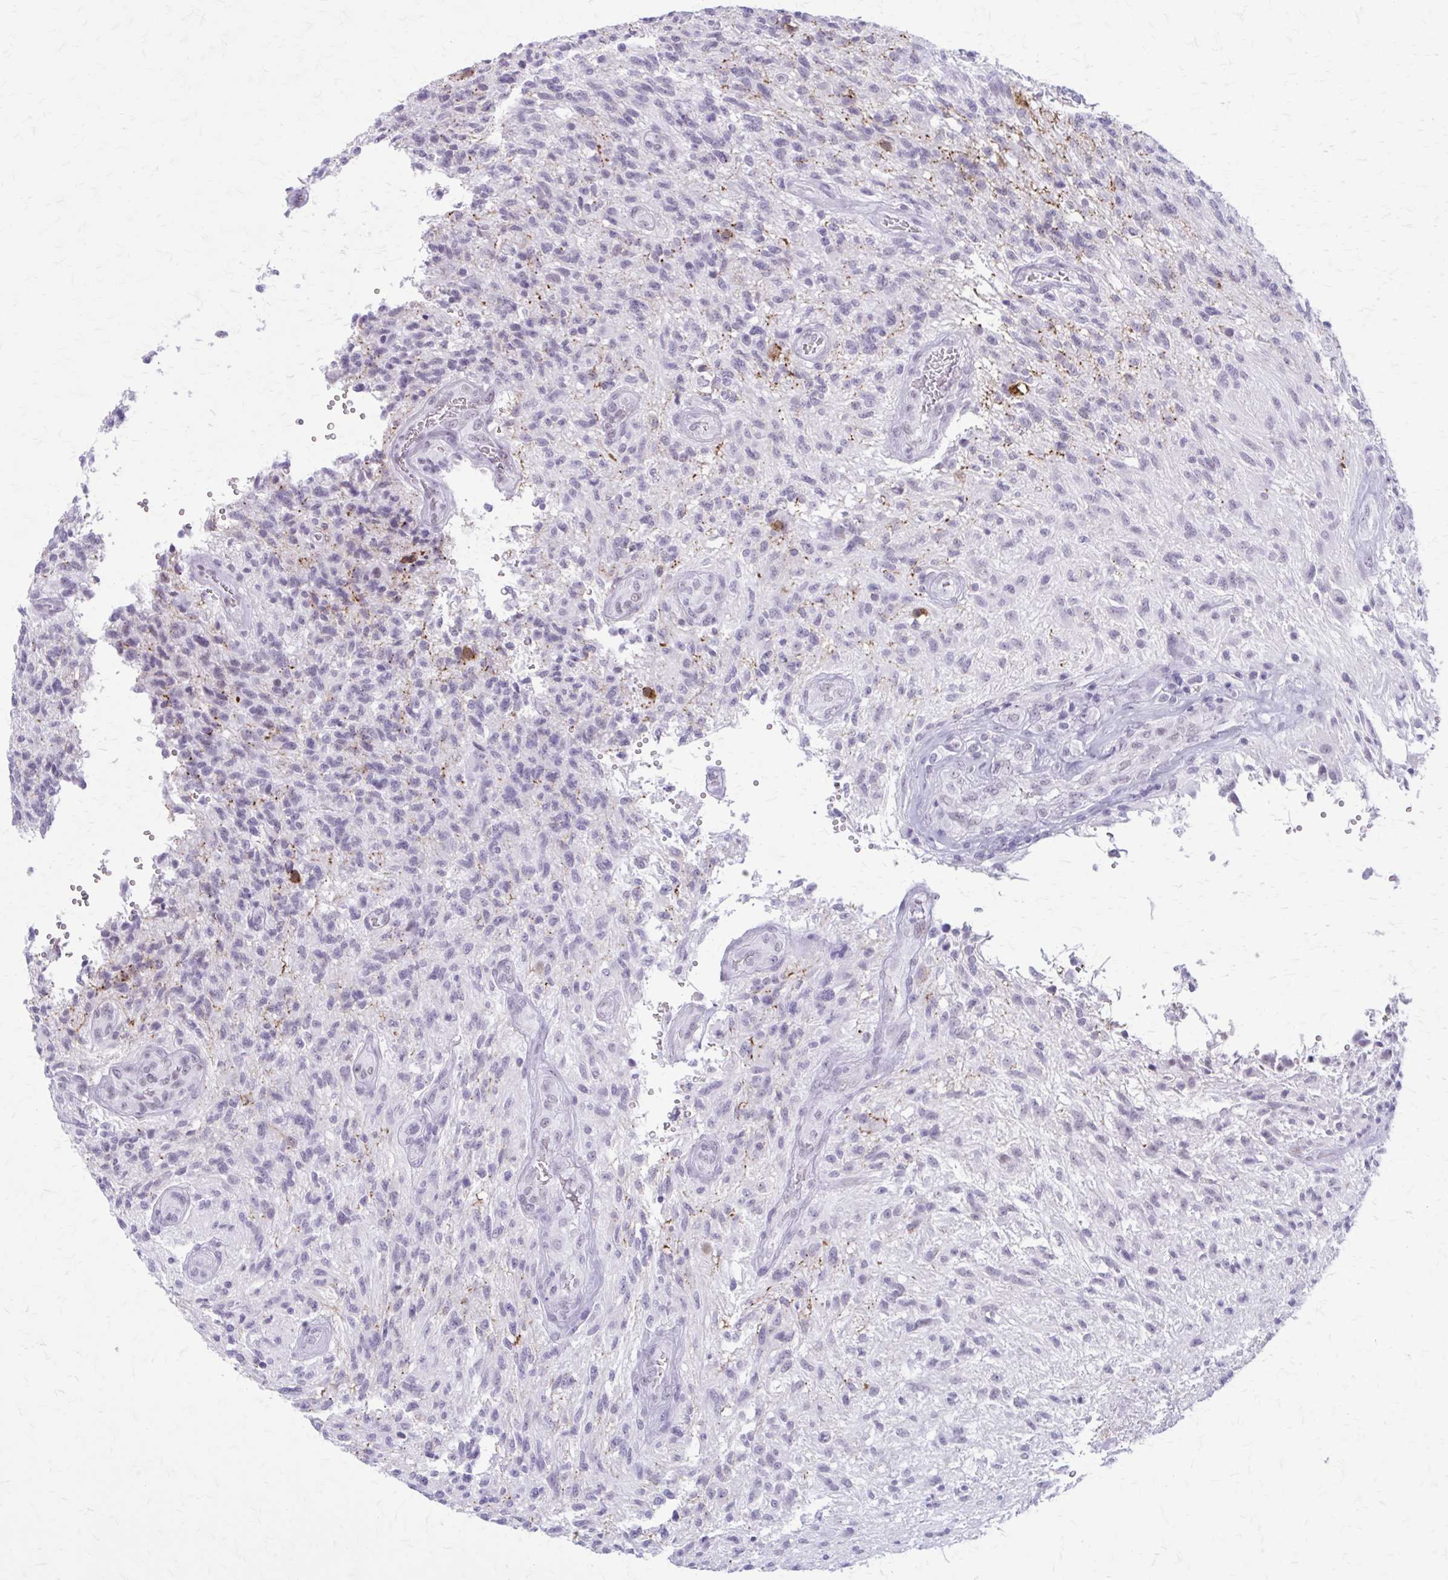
{"staining": {"intensity": "negative", "quantity": "none", "location": "none"}, "tissue": "glioma", "cell_type": "Tumor cells", "image_type": "cancer", "snomed": [{"axis": "morphology", "description": "Glioma, malignant, High grade"}, {"axis": "topography", "description": "Brain"}], "caption": "Immunohistochemical staining of human malignant glioma (high-grade) displays no significant staining in tumor cells.", "gene": "GAD1", "patient": {"sex": "male", "age": 56}}